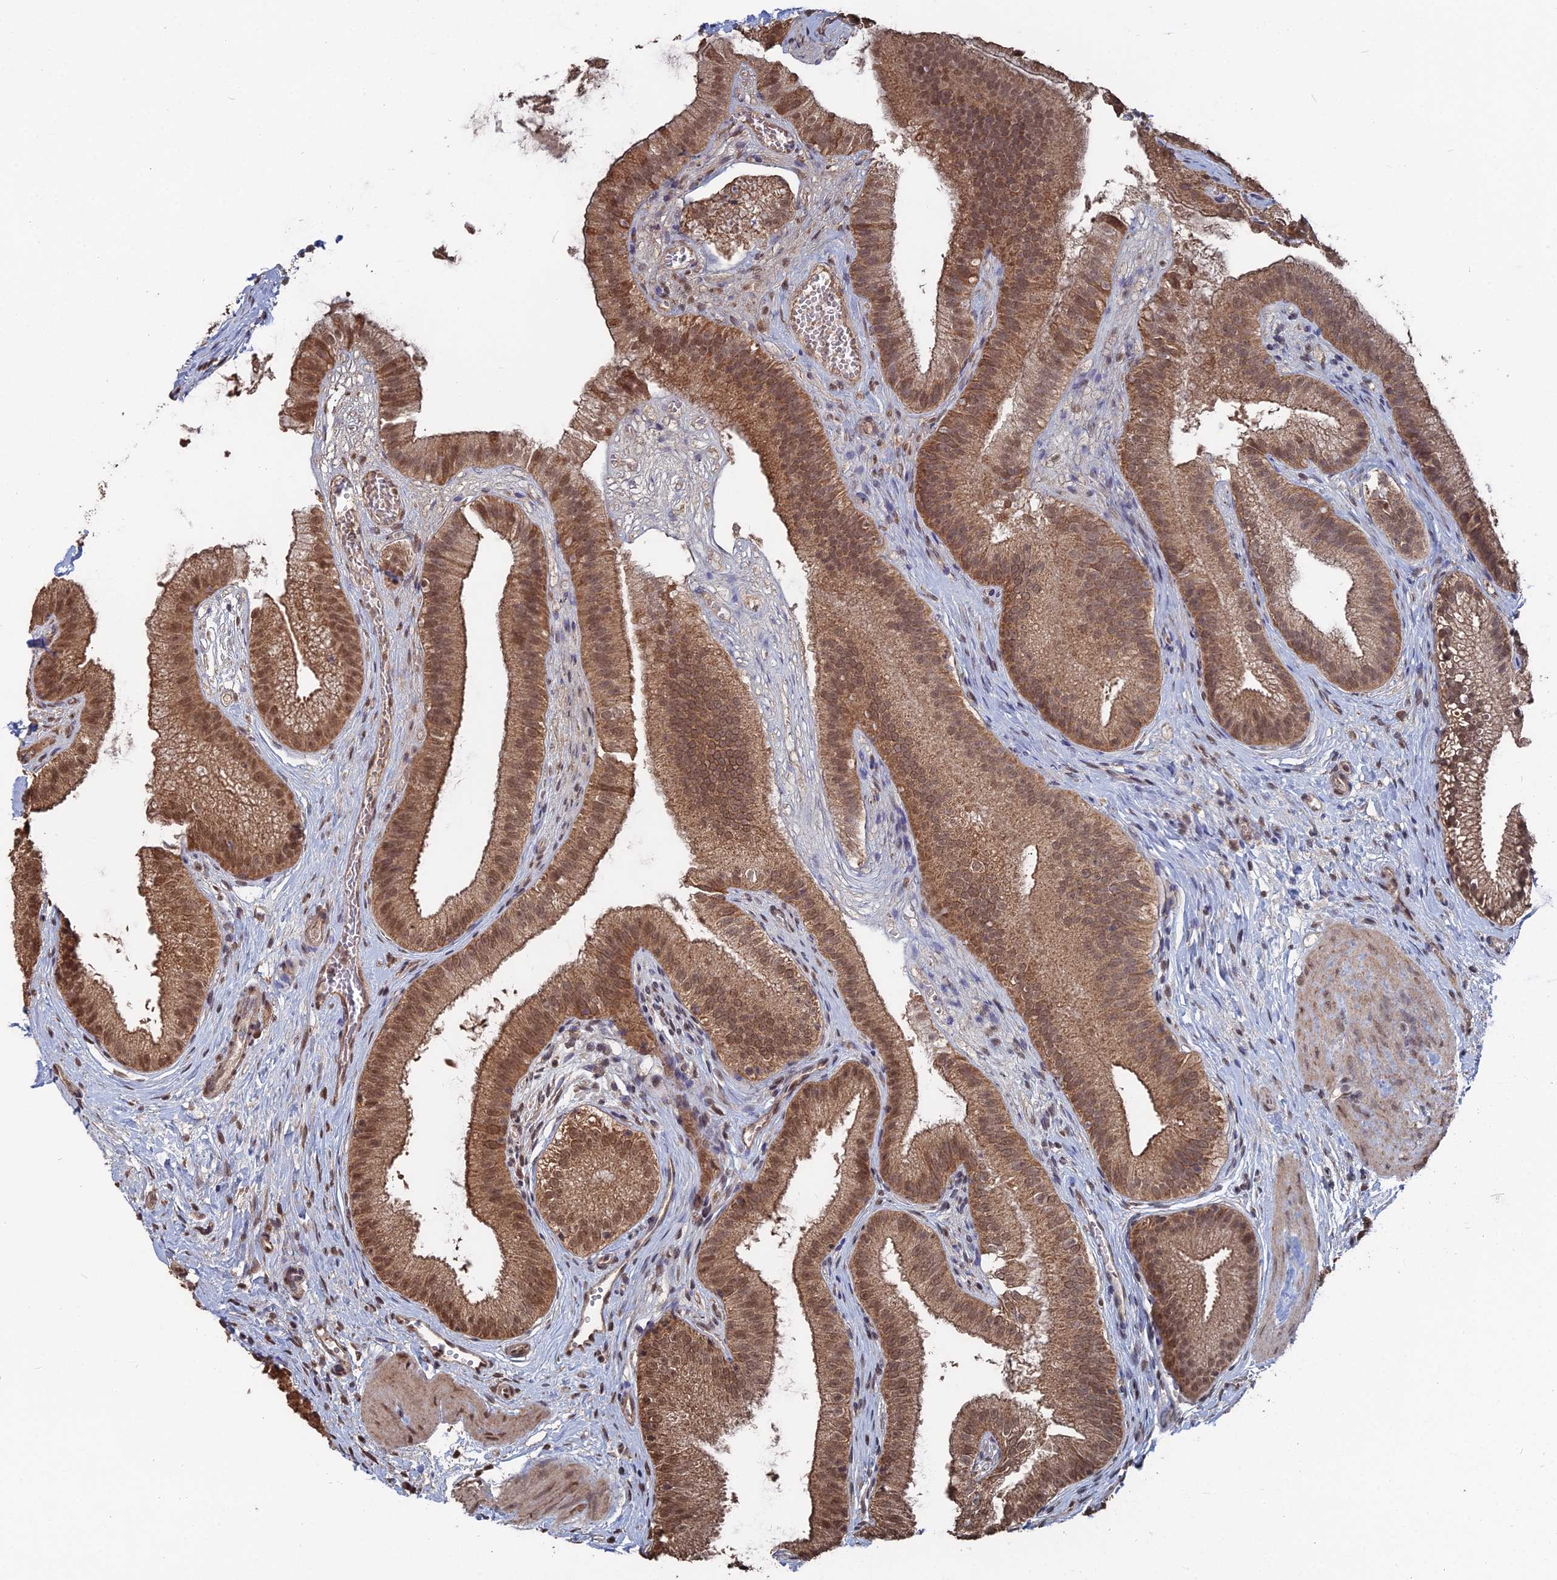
{"staining": {"intensity": "strong", "quantity": ">75%", "location": "cytoplasmic/membranous,nuclear"}, "tissue": "gallbladder", "cell_type": "Glandular cells", "image_type": "normal", "snomed": [{"axis": "morphology", "description": "Normal tissue, NOS"}, {"axis": "topography", "description": "Gallbladder"}], "caption": "An IHC histopathology image of normal tissue is shown. Protein staining in brown highlights strong cytoplasmic/membranous,nuclear positivity in gallbladder within glandular cells.", "gene": "CCNP", "patient": {"sex": "female", "age": 54}}